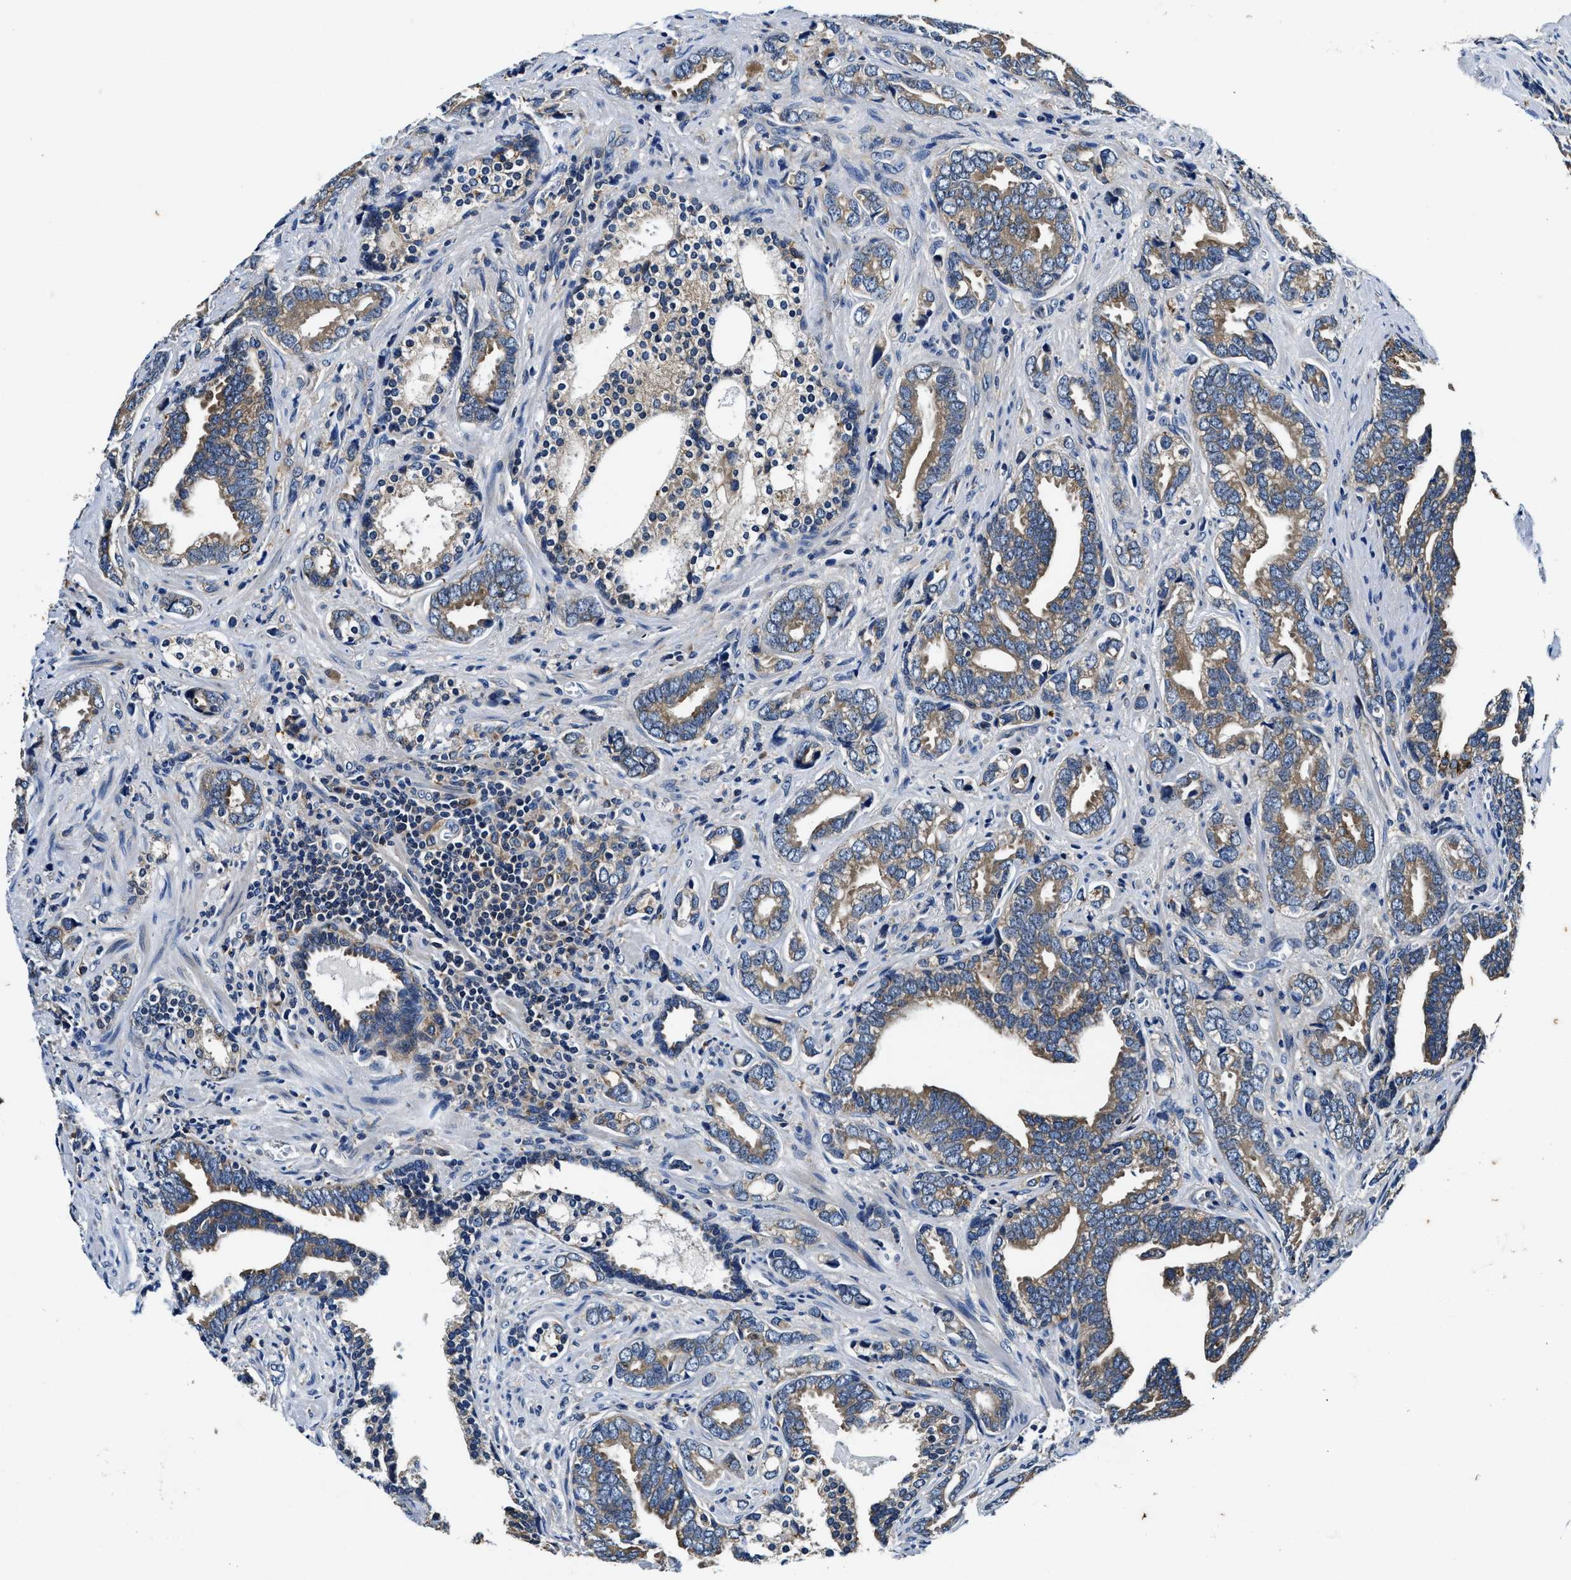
{"staining": {"intensity": "moderate", "quantity": "25%-75%", "location": "cytoplasmic/membranous"}, "tissue": "prostate cancer", "cell_type": "Tumor cells", "image_type": "cancer", "snomed": [{"axis": "morphology", "description": "Adenocarcinoma, Medium grade"}, {"axis": "topography", "description": "Prostate"}], "caption": "Adenocarcinoma (medium-grade) (prostate) stained with immunohistochemistry displays moderate cytoplasmic/membranous expression in approximately 25%-75% of tumor cells.", "gene": "PI4KB", "patient": {"sex": "male", "age": 67}}